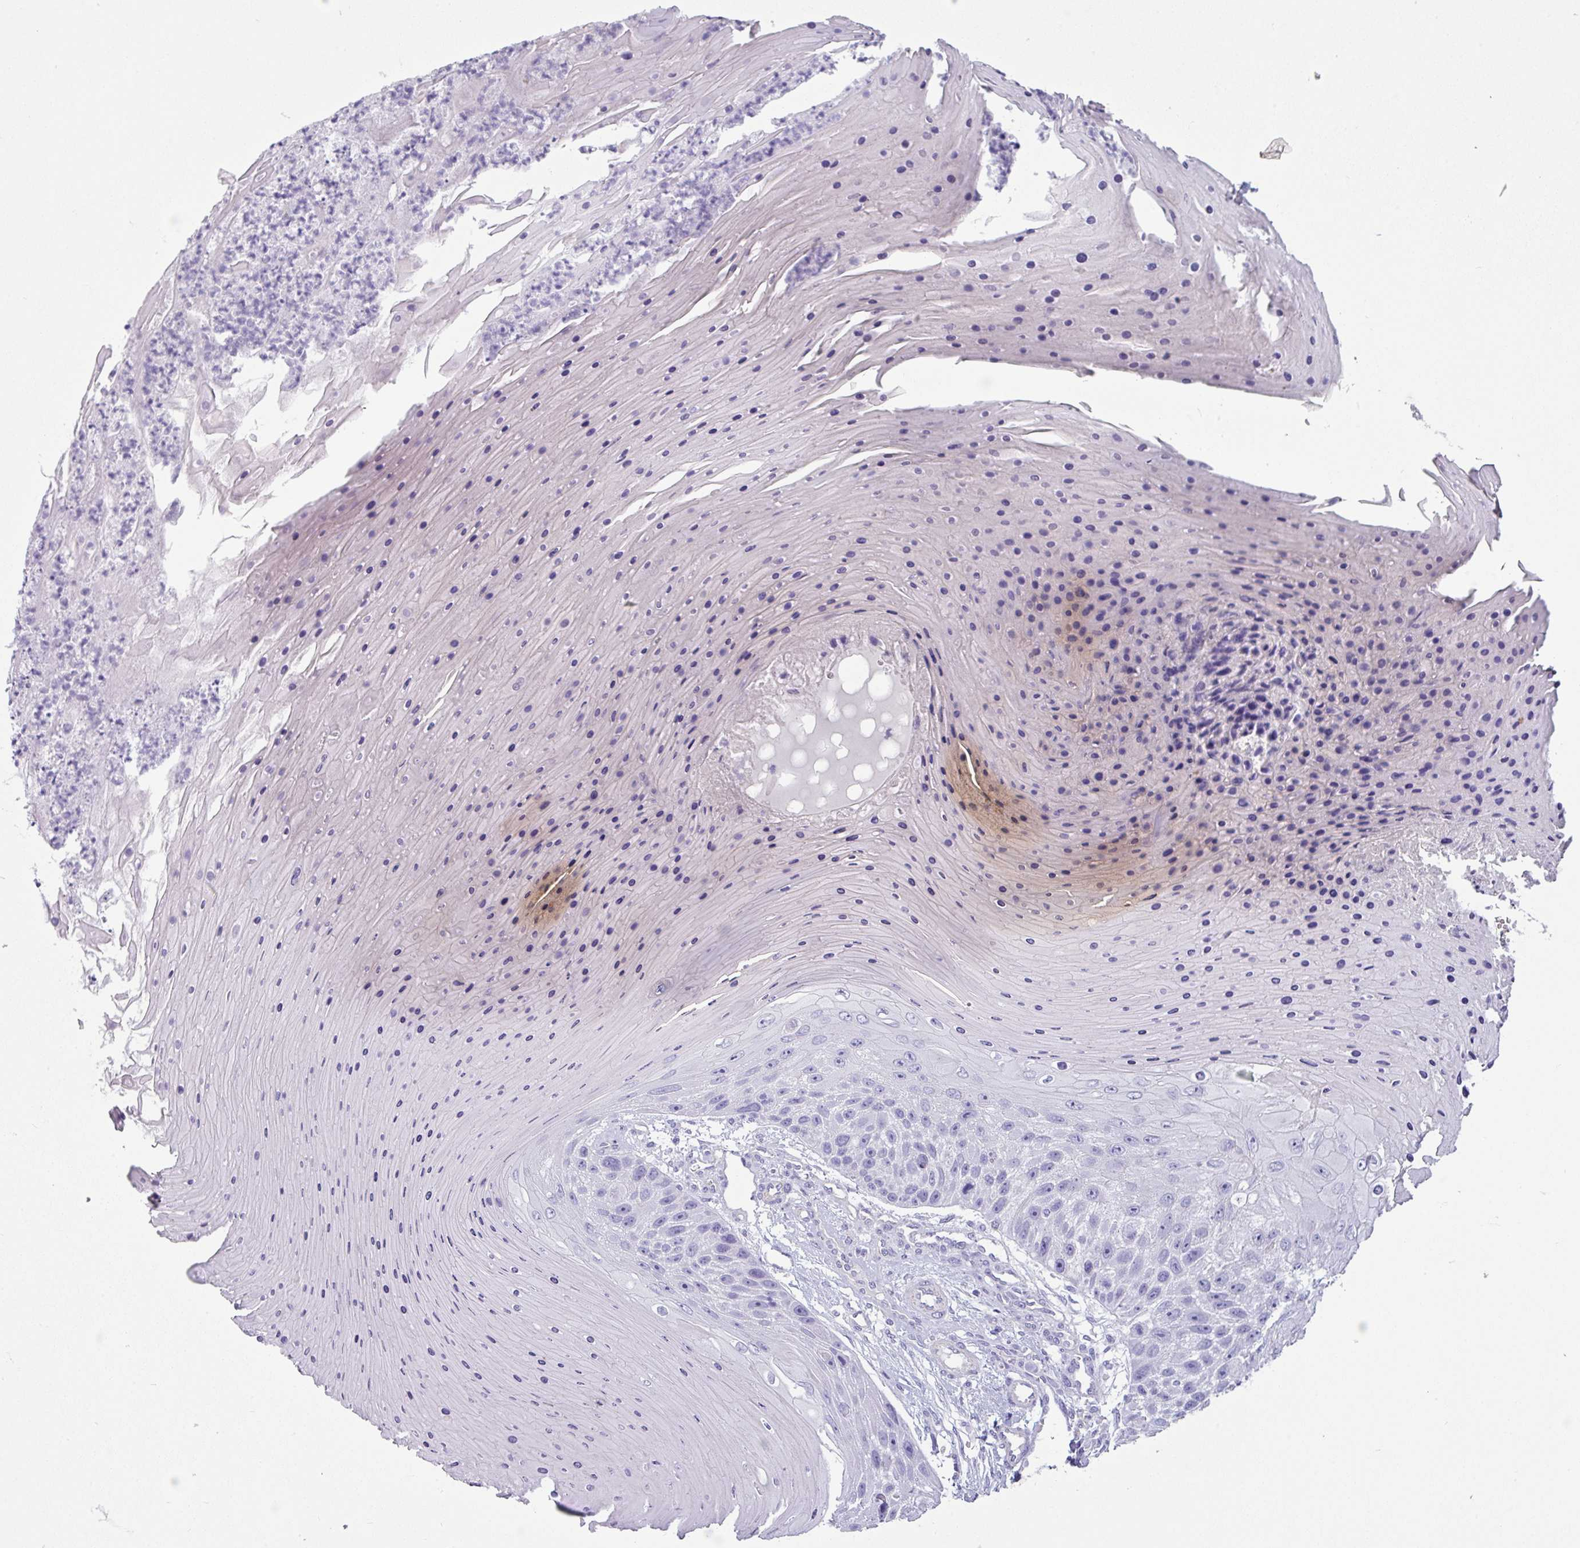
{"staining": {"intensity": "negative", "quantity": "none", "location": "none"}, "tissue": "skin cancer", "cell_type": "Tumor cells", "image_type": "cancer", "snomed": [{"axis": "morphology", "description": "Squamous cell carcinoma, NOS"}, {"axis": "topography", "description": "Skin"}], "caption": "DAB (3,3'-diaminobenzidine) immunohistochemical staining of human skin squamous cell carcinoma exhibits no significant positivity in tumor cells. (DAB IHC visualized using brightfield microscopy, high magnification).", "gene": "VCX2", "patient": {"sex": "female", "age": 88}}